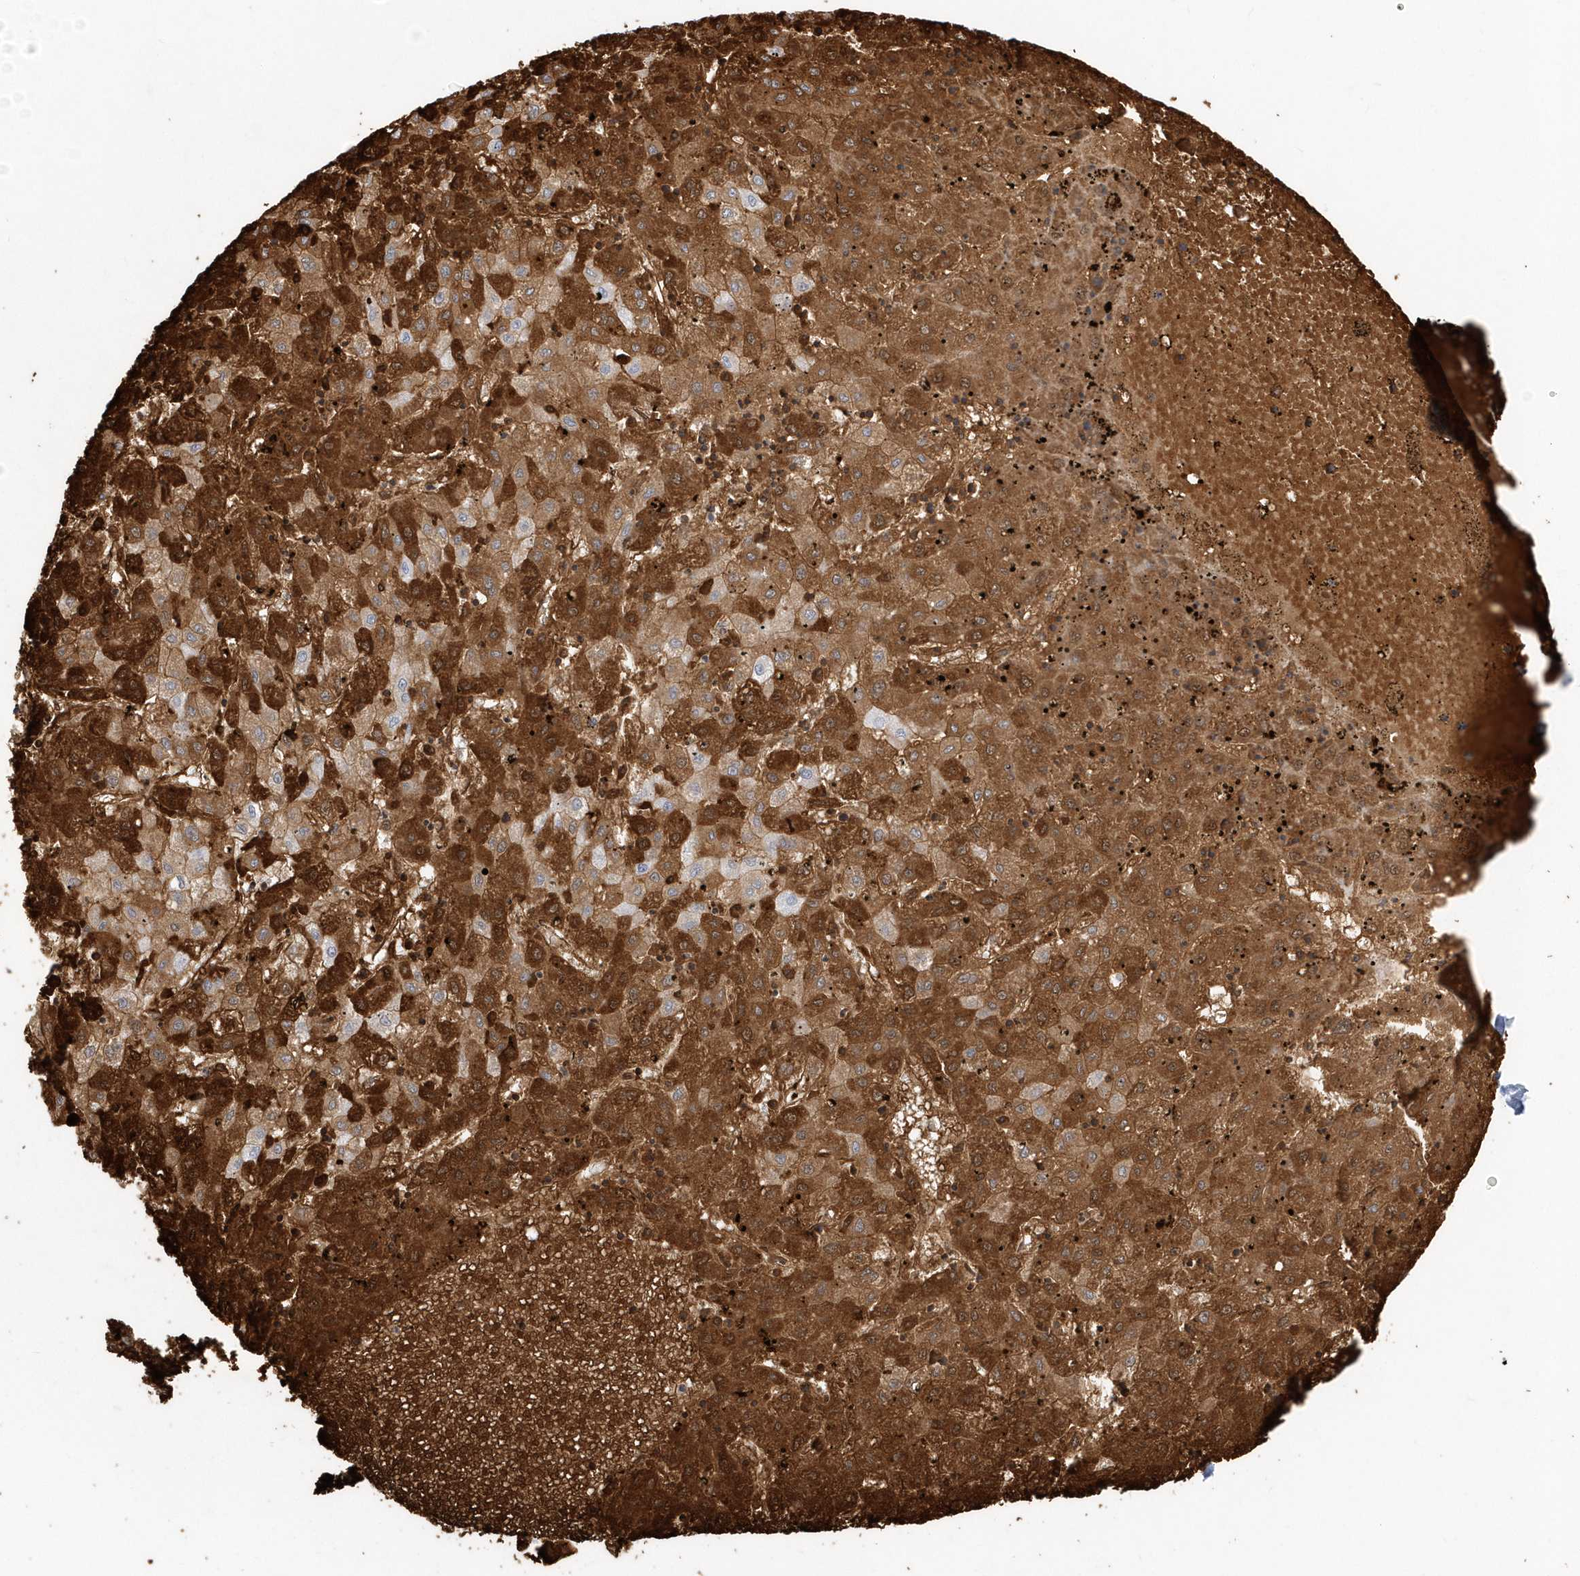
{"staining": {"intensity": "strong", "quantity": ">75%", "location": "cytoplasmic/membranous"}, "tissue": "liver cancer", "cell_type": "Tumor cells", "image_type": "cancer", "snomed": [{"axis": "morphology", "description": "Carcinoma, Hepatocellular, NOS"}, {"axis": "topography", "description": "Liver"}], "caption": "Immunohistochemistry staining of liver cancer, which displays high levels of strong cytoplasmic/membranous staining in about >75% of tumor cells indicating strong cytoplasmic/membranous protein positivity. The staining was performed using DAB (brown) for protein detection and nuclei were counterstained in hematoxylin (blue).", "gene": "HBA2", "patient": {"sex": "male", "age": 72}}